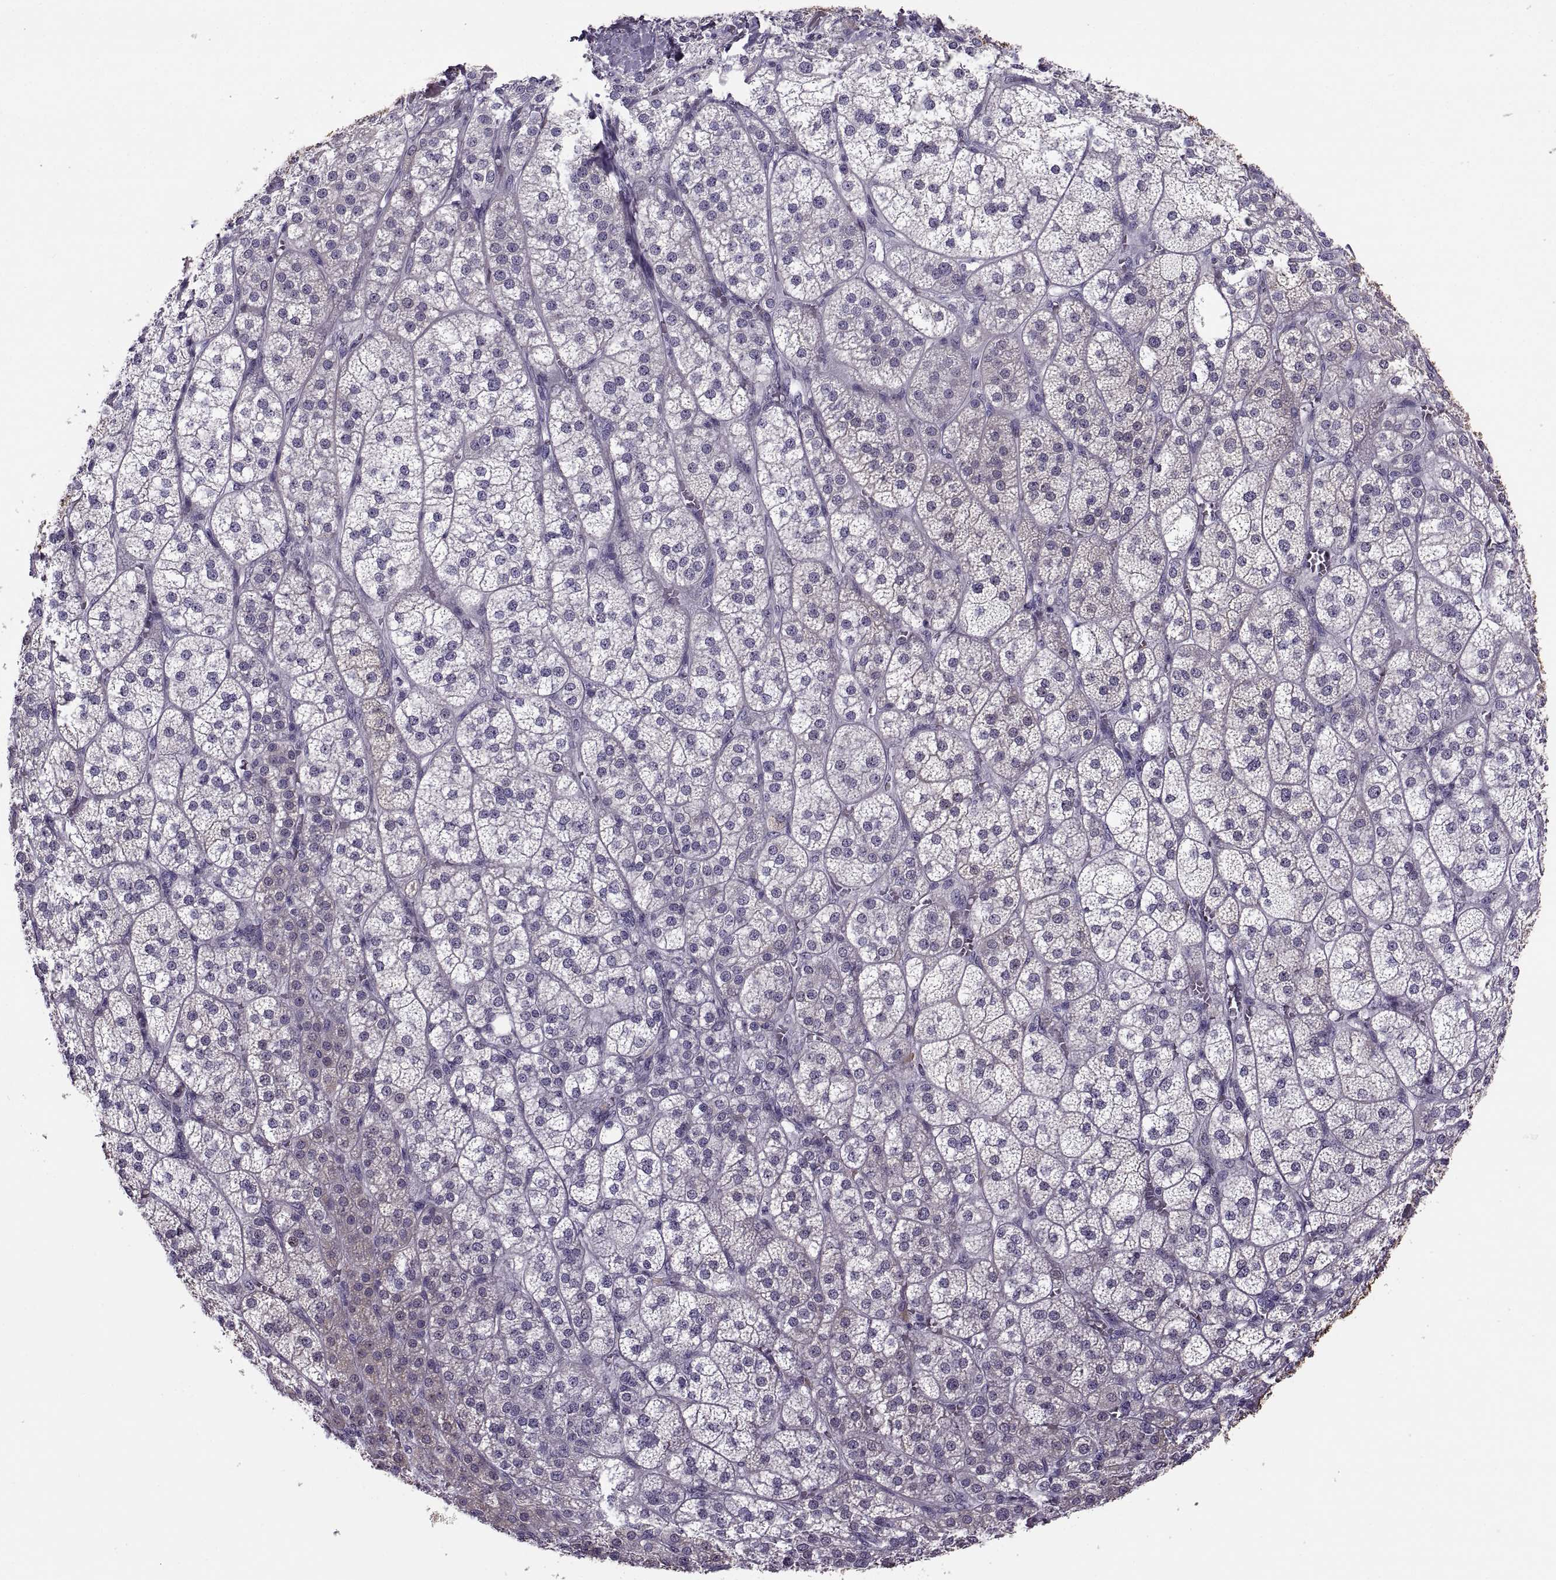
{"staining": {"intensity": "weak", "quantity": "<25%", "location": "cytoplasmic/membranous"}, "tissue": "adrenal gland", "cell_type": "Glandular cells", "image_type": "normal", "snomed": [{"axis": "morphology", "description": "Normal tissue, NOS"}, {"axis": "topography", "description": "Adrenal gland"}], "caption": "IHC image of normal adrenal gland: human adrenal gland stained with DAB exhibits no significant protein positivity in glandular cells.", "gene": "MAGEB1", "patient": {"sex": "female", "age": 60}}